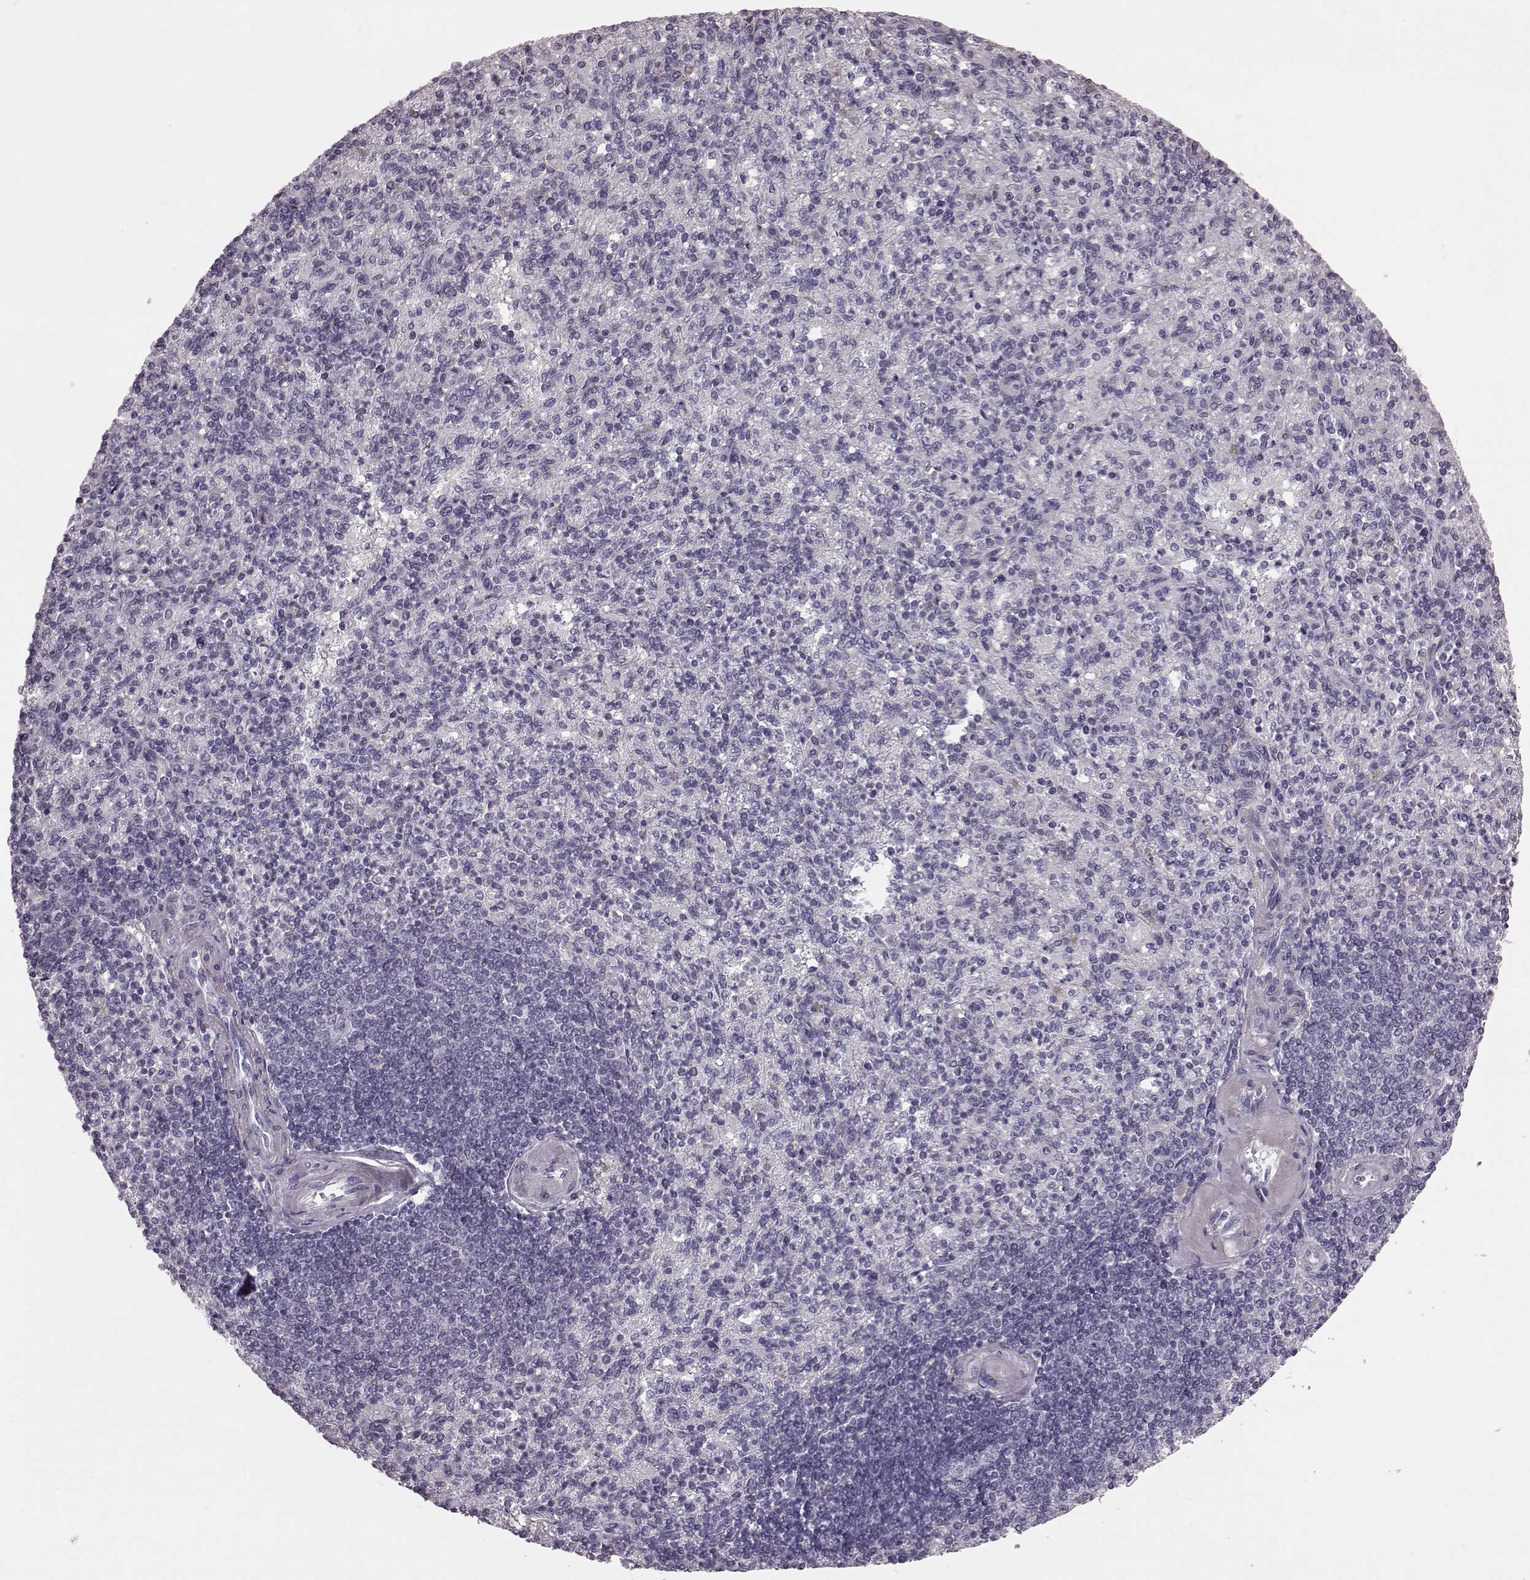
{"staining": {"intensity": "negative", "quantity": "none", "location": "none"}, "tissue": "spleen", "cell_type": "Cells in red pulp", "image_type": "normal", "snomed": [{"axis": "morphology", "description": "Normal tissue, NOS"}, {"axis": "topography", "description": "Spleen"}], "caption": "Cells in red pulp show no significant protein positivity in unremarkable spleen. The staining is performed using DAB (3,3'-diaminobenzidine) brown chromogen with nuclei counter-stained in using hematoxylin.", "gene": "CRYBA2", "patient": {"sex": "female", "age": 74}}